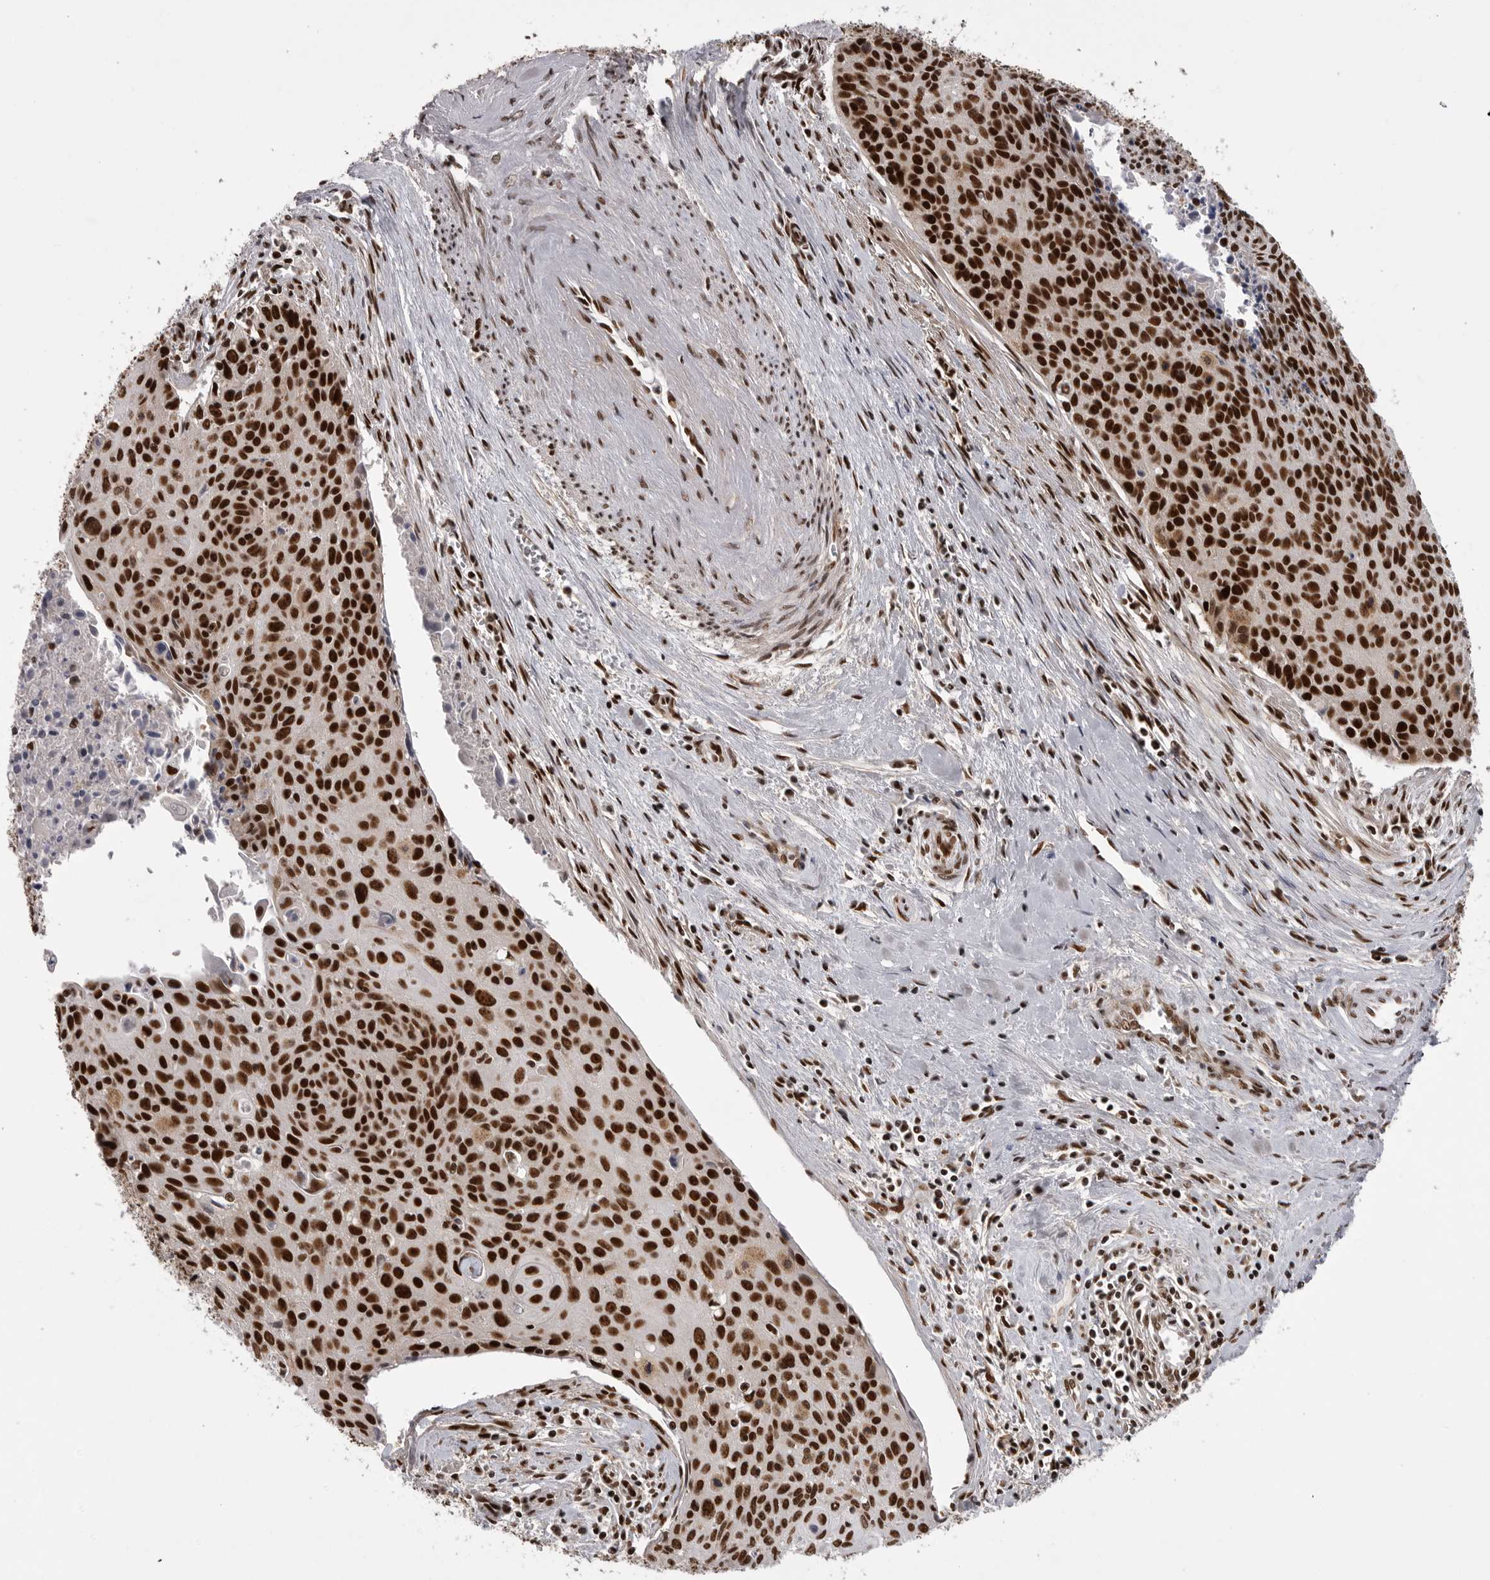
{"staining": {"intensity": "strong", "quantity": ">75%", "location": "nuclear"}, "tissue": "cervical cancer", "cell_type": "Tumor cells", "image_type": "cancer", "snomed": [{"axis": "morphology", "description": "Squamous cell carcinoma, NOS"}, {"axis": "topography", "description": "Cervix"}], "caption": "The histopathology image reveals staining of cervical cancer (squamous cell carcinoma), revealing strong nuclear protein positivity (brown color) within tumor cells. Nuclei are stained in blue.", "gene": "PPP1R8", "patient": {"sex": "female", "age": 55}}